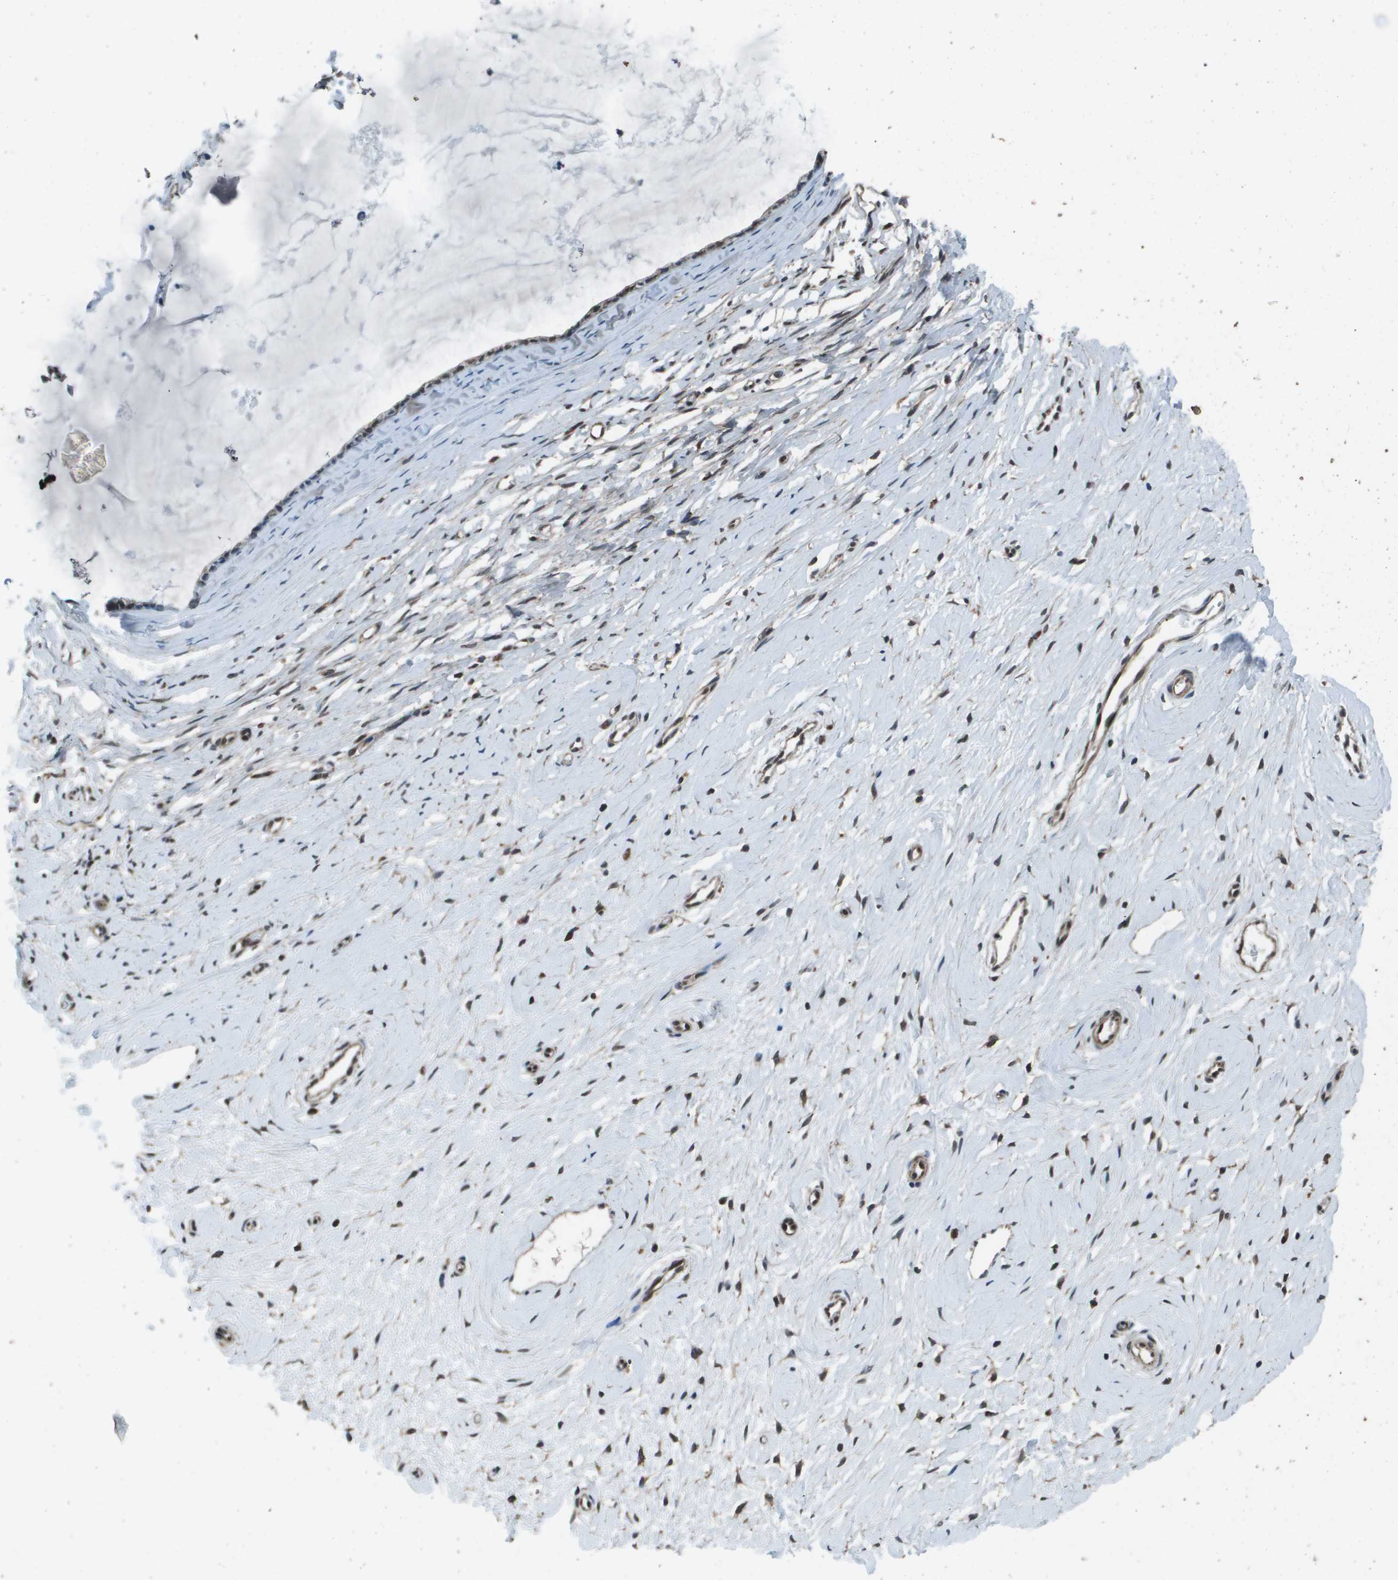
{"staining": {"intensity": "moderate", "quantity": "25%-75%", "location": "cytoplasmic/membranous"}, "tissue": "cervix", "cell_type": "Glandular cells", "image_type": "normal", "snomed": [{"axis": "morphology", "description": "Normal tissue, NOS"}, {"axis": "topography", "description": "Cervix"}], "caption": "Immunohistochemistry photomicrograph of unremarkable human cervix stained for a protein (brown), which displays medium levels of moderate cytoplasmic/membranous positivity in approximately 25%-75% of glandular cells.", "gene": "PPFIA1", "patient": {"sex": "female", "age": 39}}